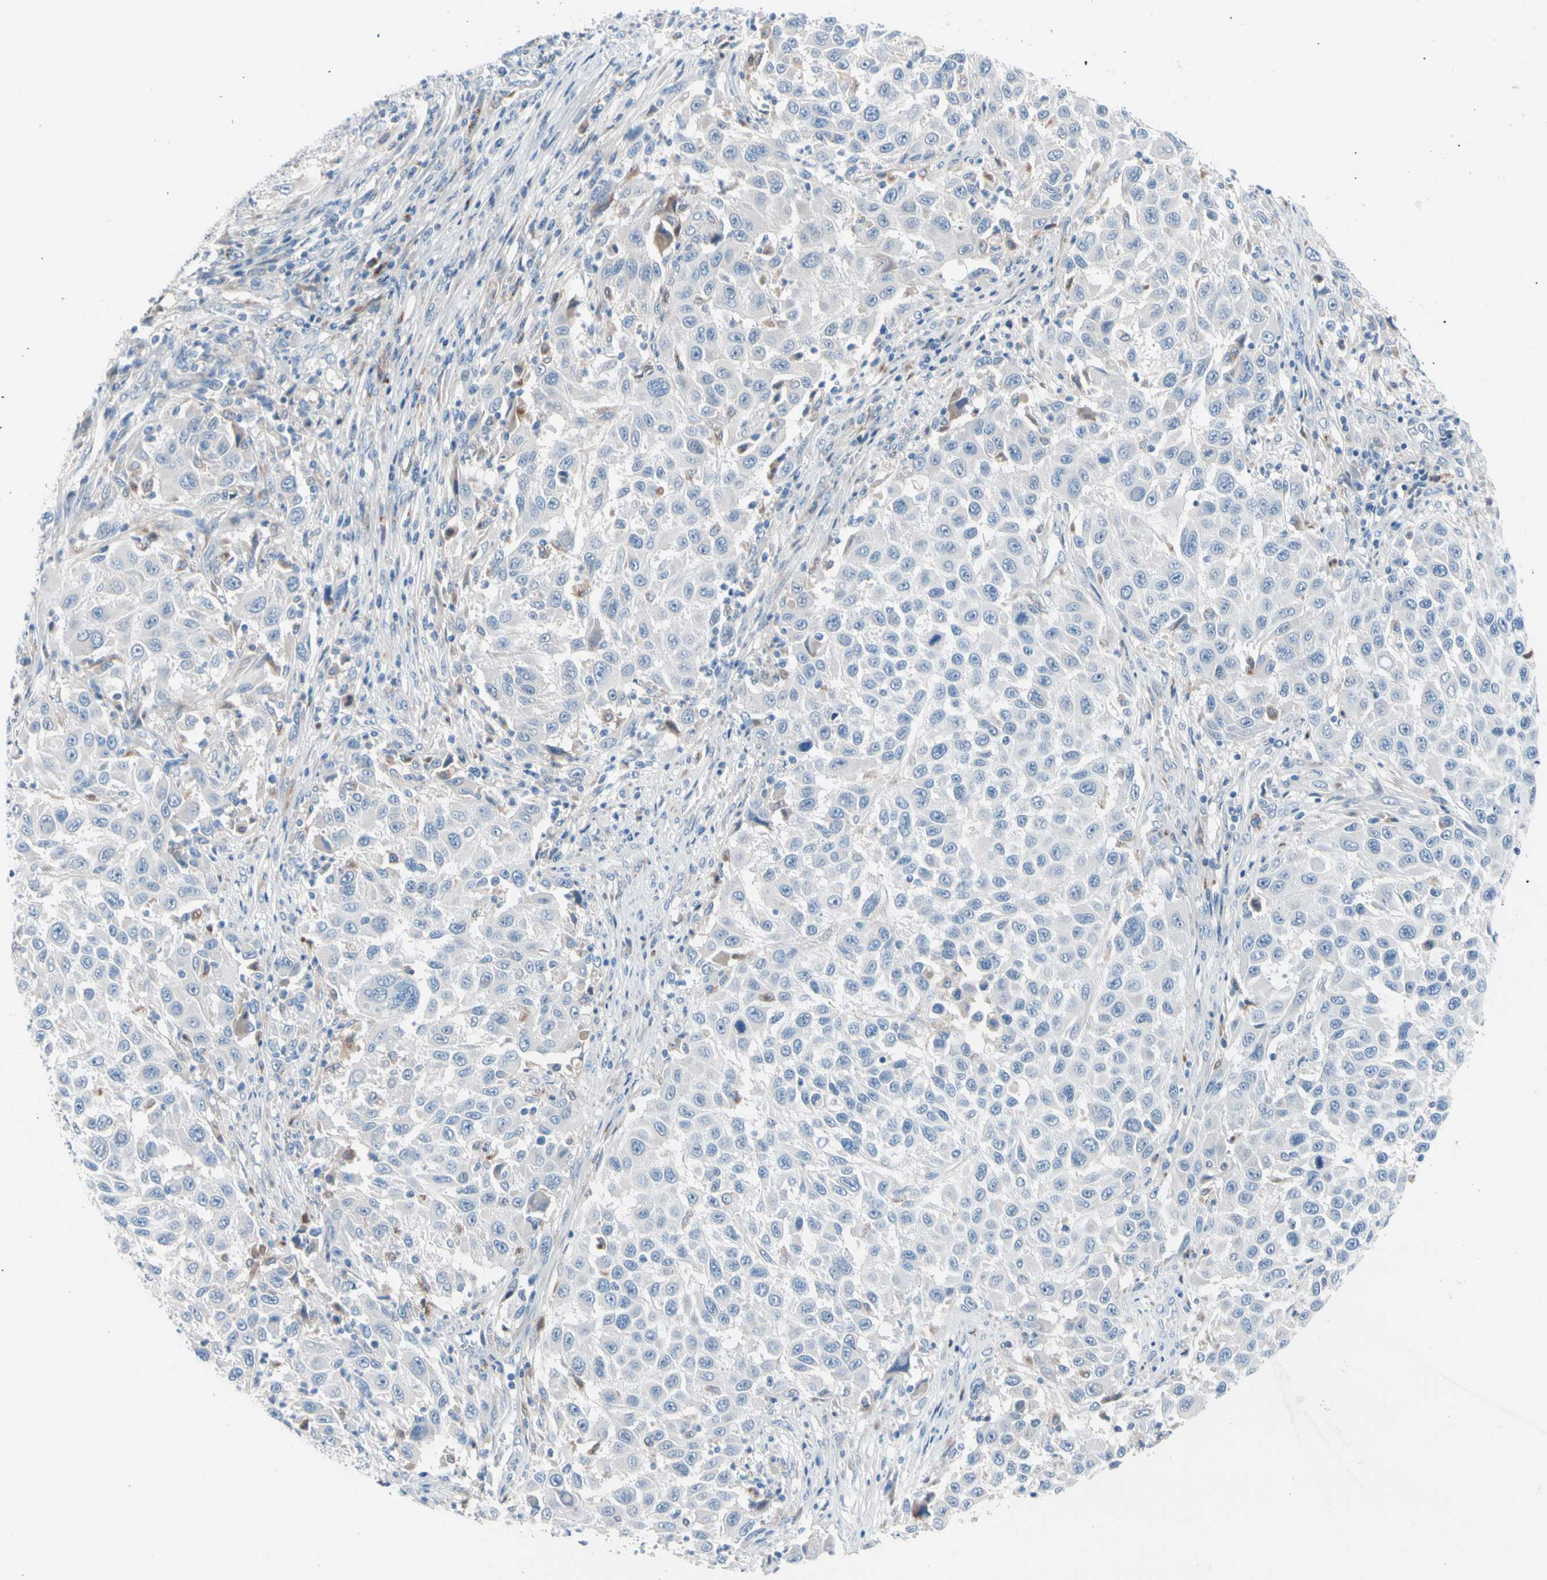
{"staining": {"intensity": "weak", "quantity": "<25%", "location": "cytoplasmic/membranous"}, "tissue": "melanoma", "cell_type": "Tumor cells", "image_type": "cancer", "snomed": [{"axis": "morphology", "description": "Malignant melanoma, Metastatic site"}, {"axis": "topography", "description": "Lymph node"}], "caption": "High power microscopy micrograph of an IHC image of malignant melanoma (metastatic site), revealing no significant positivity in tumor cells.", "gene": "CASQ1", "patient": {"sex": "male", "age": 61}}